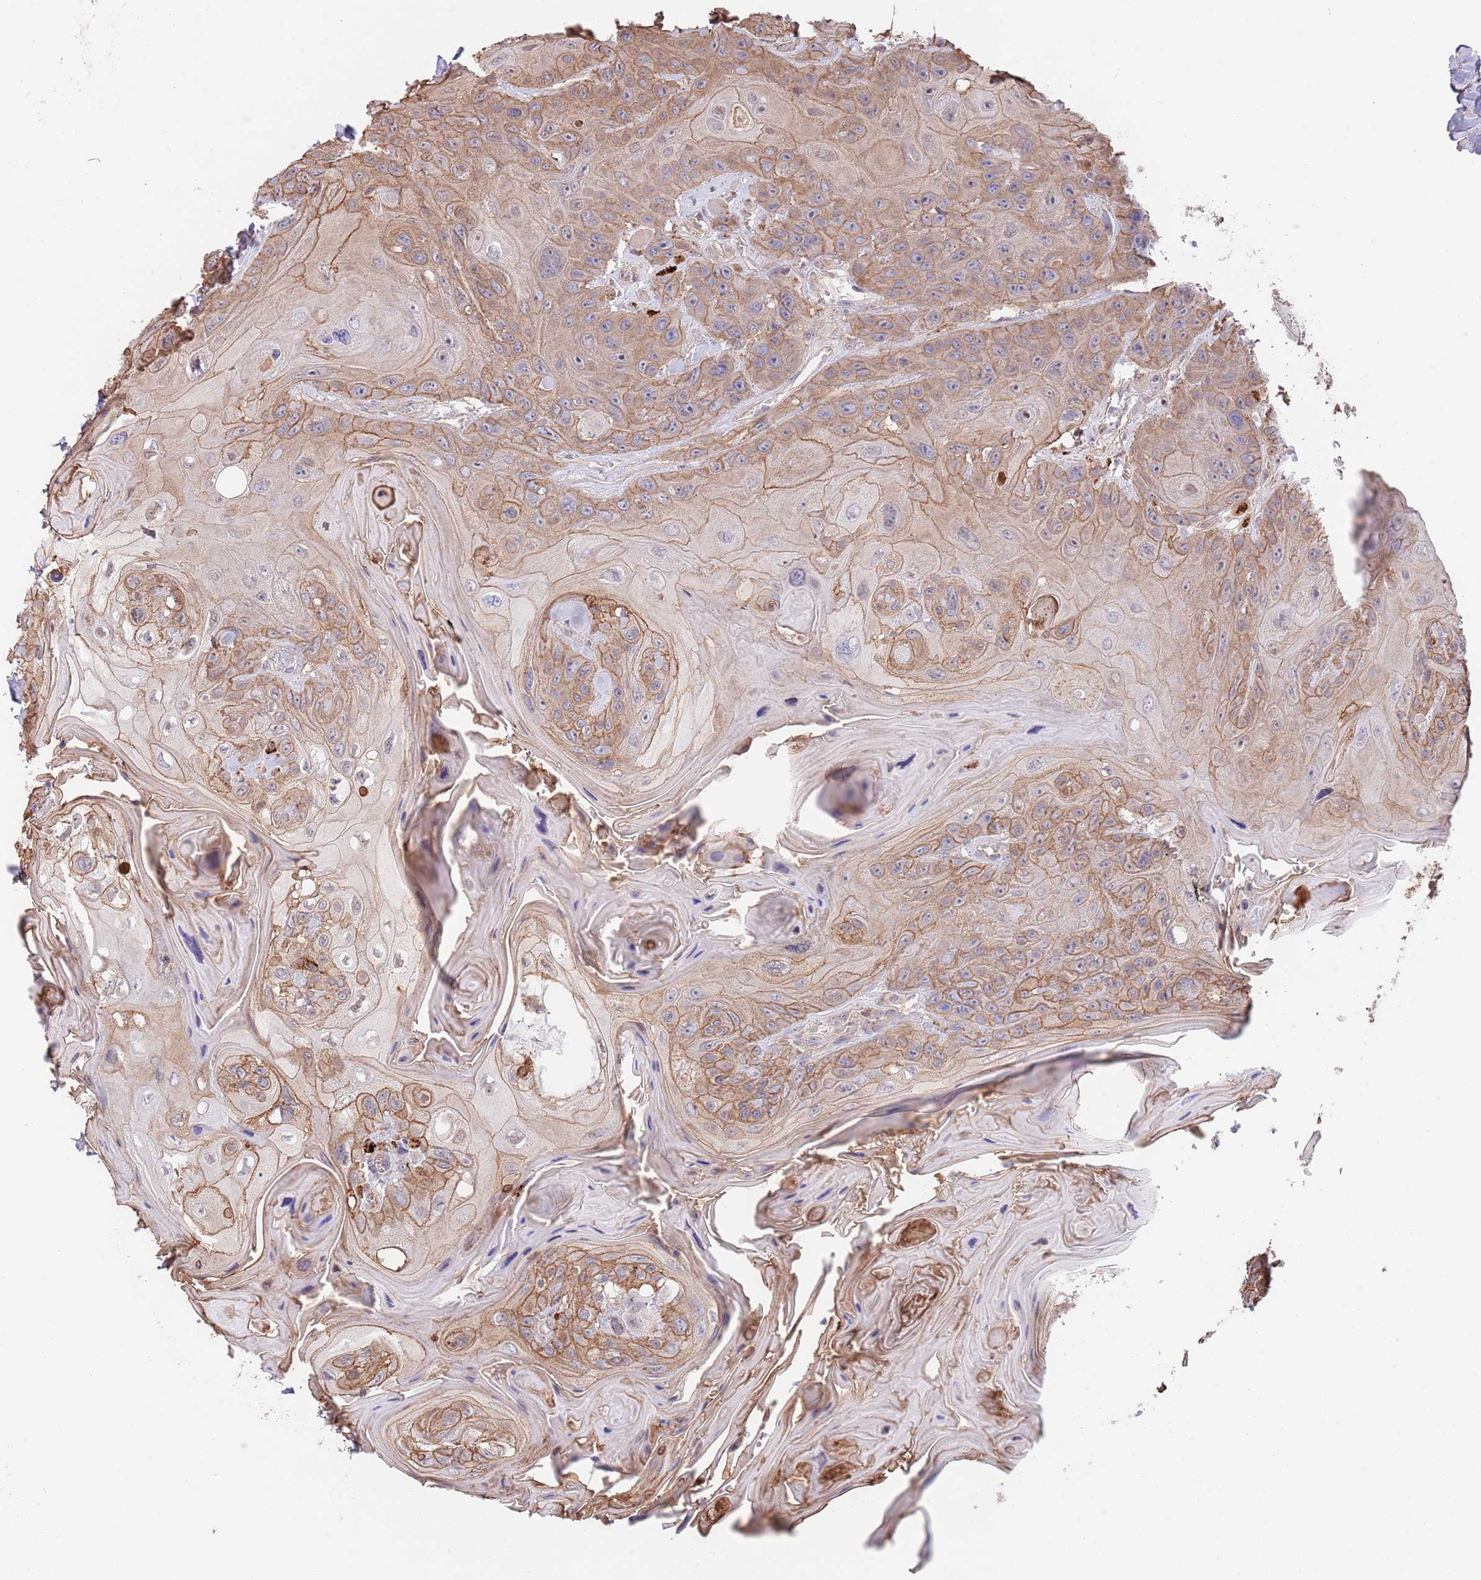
{"staining": {"intensity": "moderate", "quantity": ">75%", "location": "cytoplasmic/membranous"}, "tissue": "head and neck cancer", "cell_type": "Tumor cells", "image_type": "cancer", "snomed": [{"axis": "morphology", "description": "Squamous cell carcinoma, NOS"}, {"axis": "topography", "description": "Head-Neck"}], "caption": "Protein expression analysis of human head and neck cancer (squamous cell carcinoma) reveals moderate cytoplasmic/membranous positivity in about >75% of tumor cells. Nuclei are stained in blue.", "gene": "BPNT1", "patient": {"sex": "female", "age": 59}}